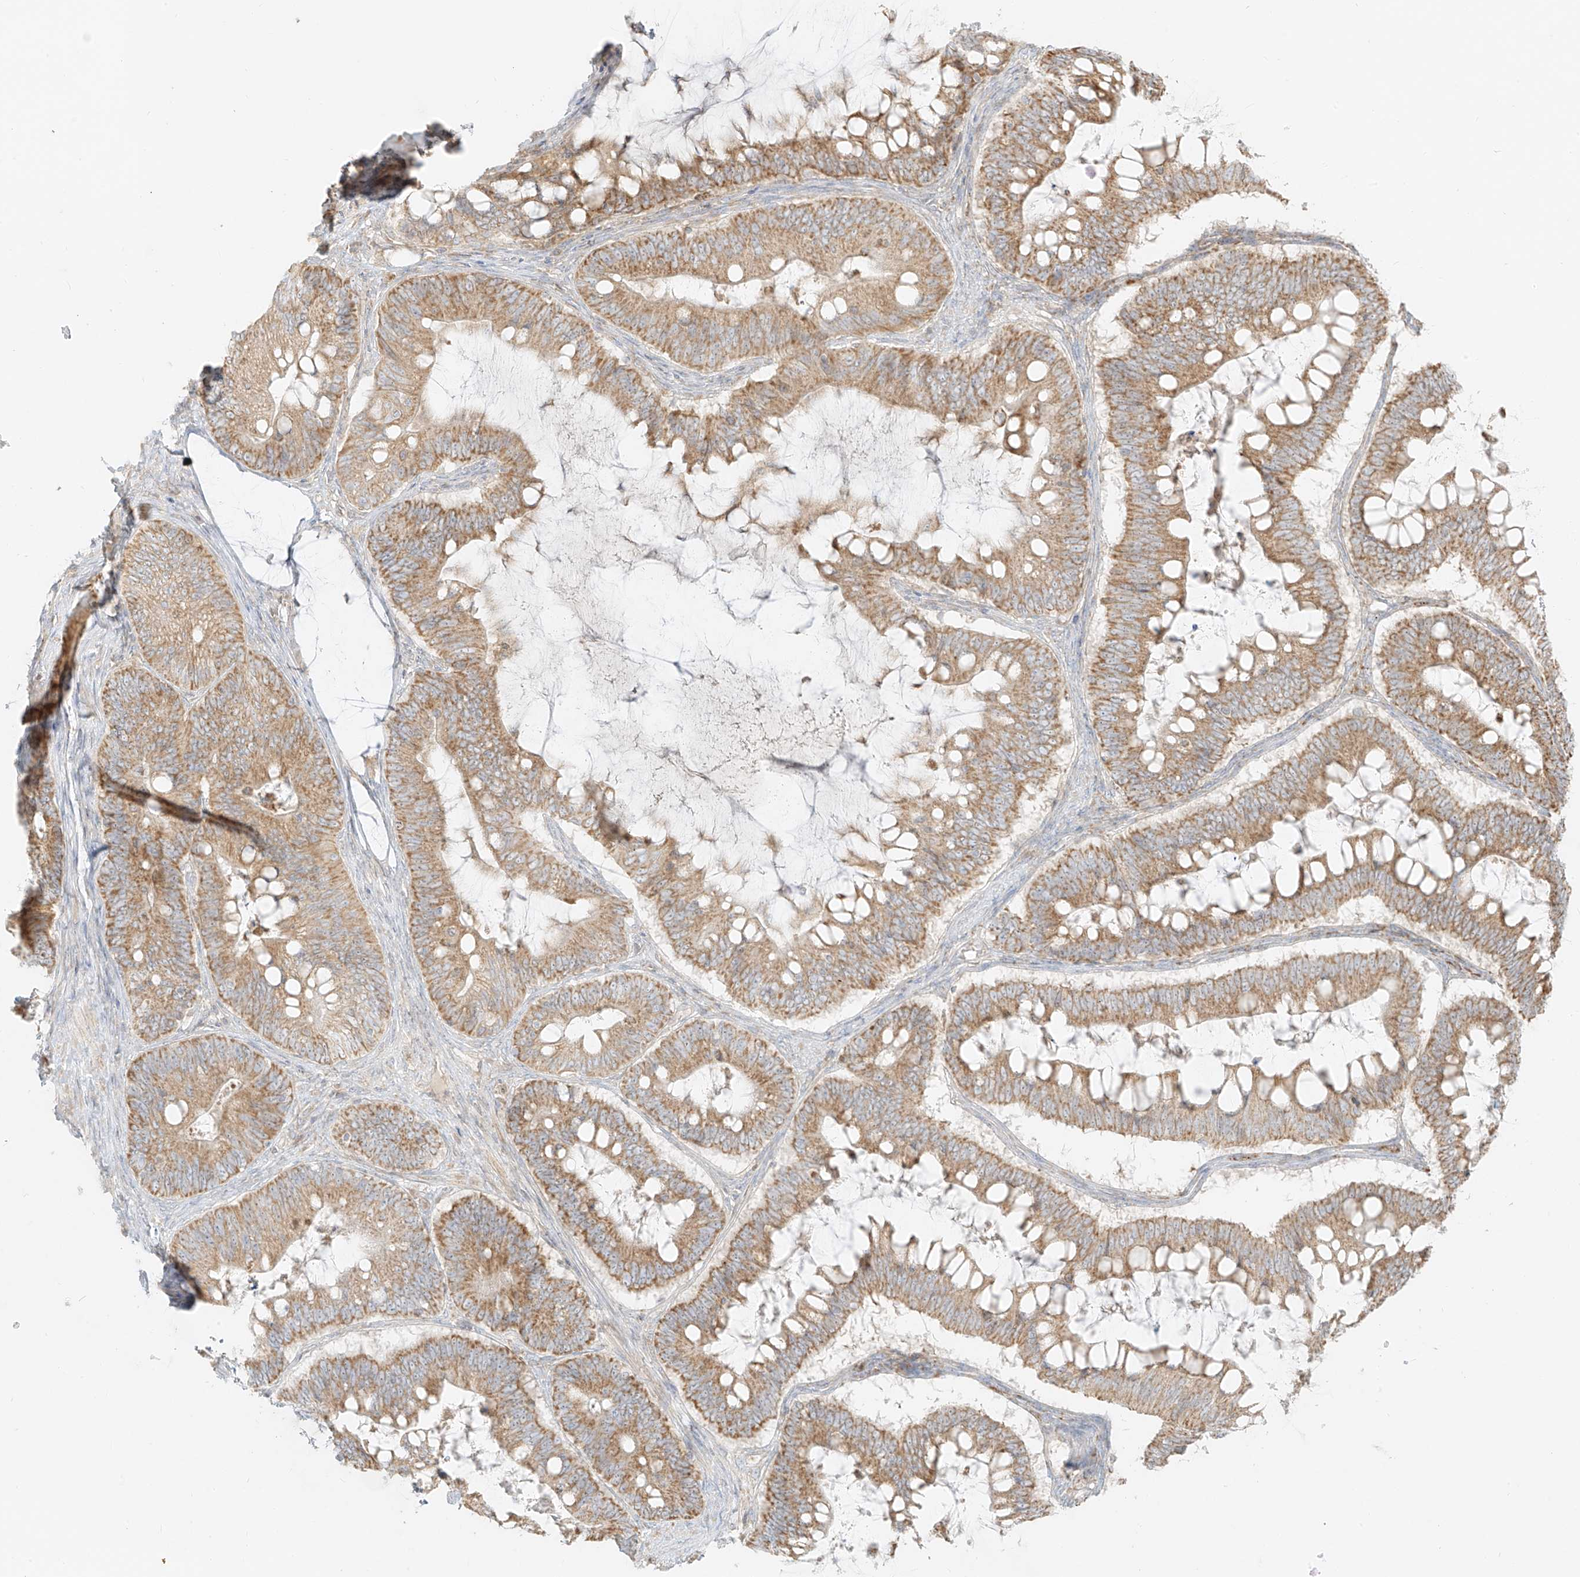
{"staining": {"intensity": "moderate", "quantity": ">75%", "location": "cytoplasmic/membranous"}, "tissue": "ovarian cancer", "cell_type": "Tumor cells", "image_type": "cancer", "snomed": [{"axis": "morphology", "description": "Cystadenocarcinoma, mucinous, NOS"}, {"axis": "topography", "description": "Ovary"}], "caption": "Immunohistochemical staining of human ovarian cancer displays moderate cytoplasmic/membranous protein staining in approximately >75% of tumor cells.", "gene": "ZIM3", "patient": {"sex": "female", "age": 61}}